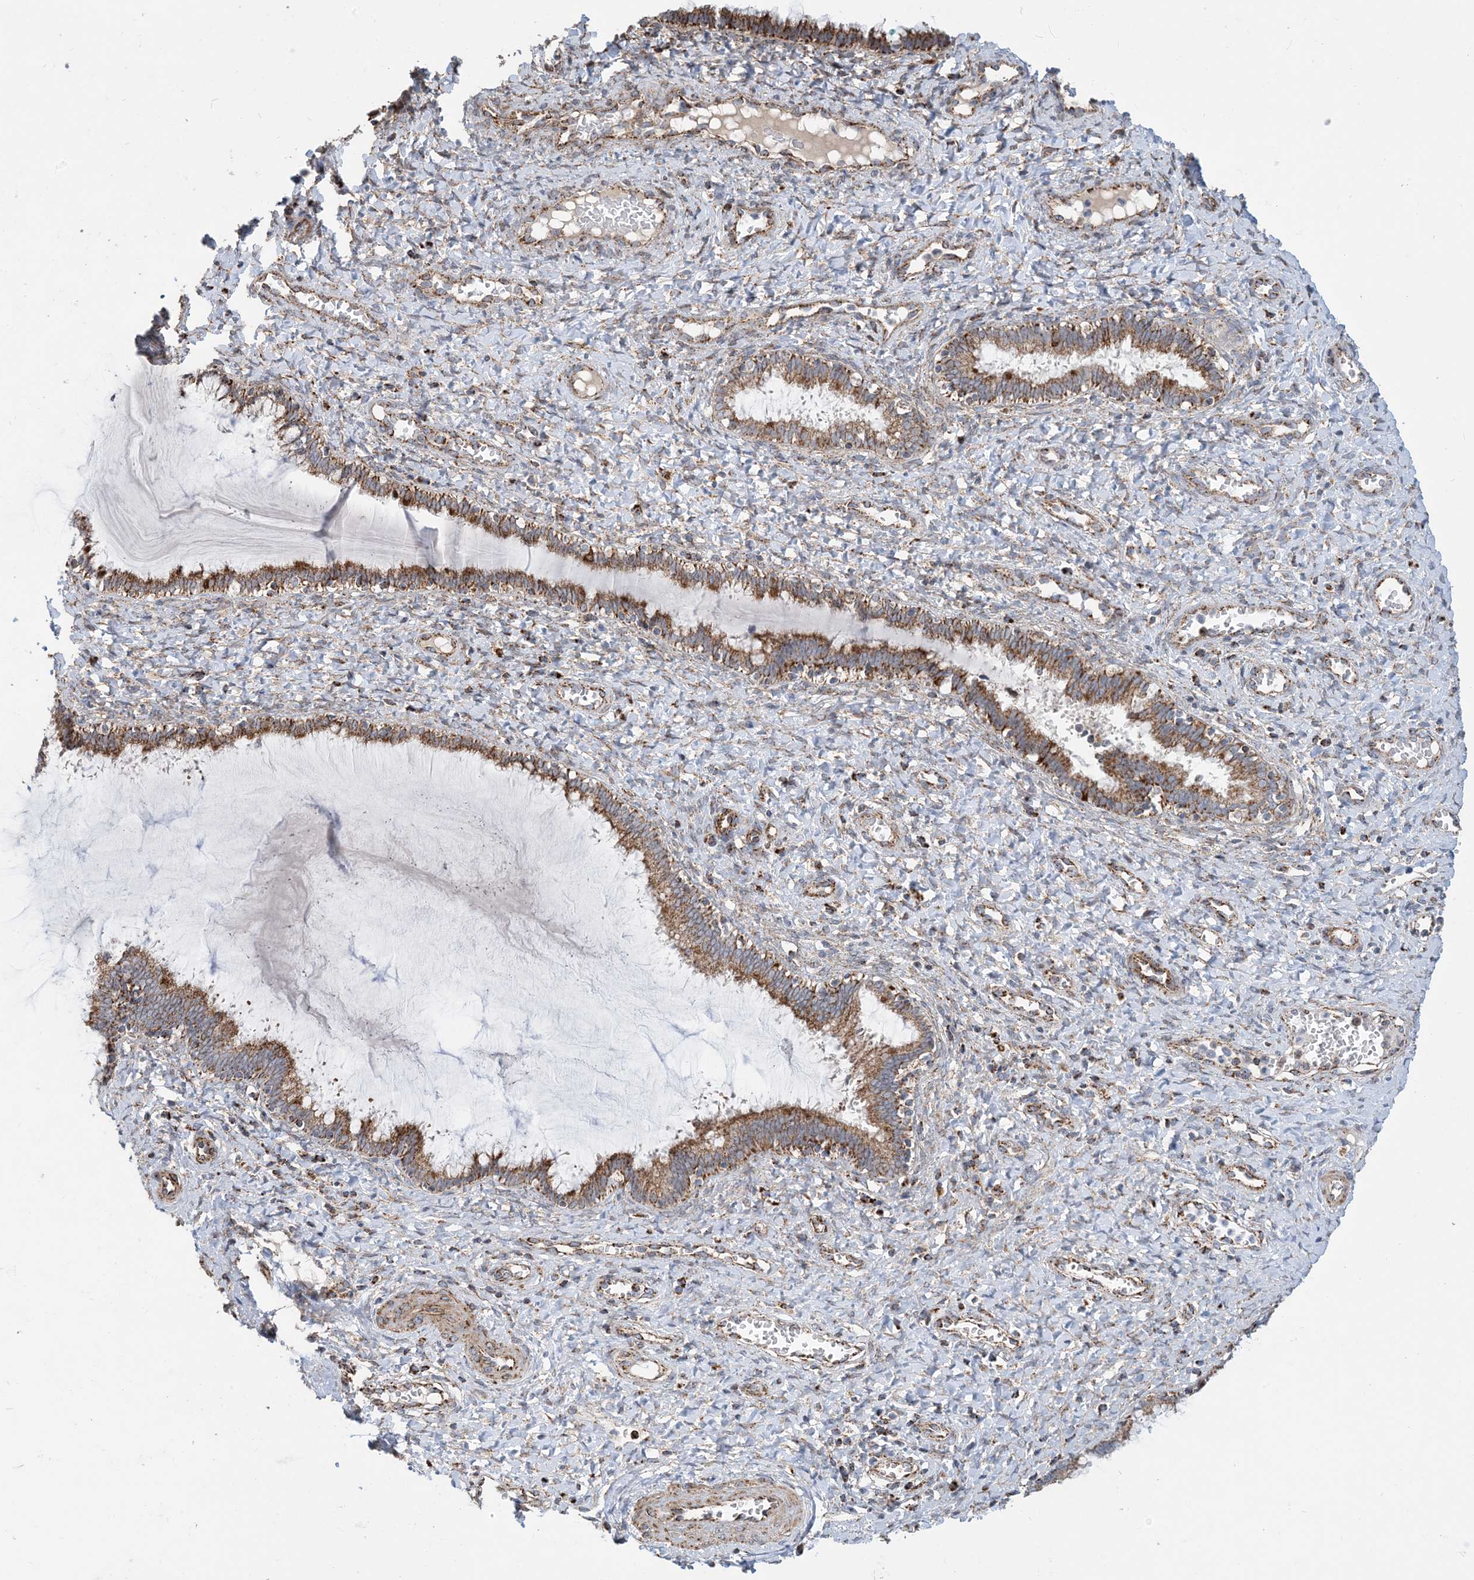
{"staining": {"intensity": "moderate", "quantity": ">75%", "location": "cytoplasmic/membranous"}, "tissue": "cervix", "cell_type": "Glandular cells", "image_type": "normal", "snomed": [{"axis": "morphology", "description": "Normal tissue, NOS"}, {"axis": "morphology", "description": "Adenocarcinoma, NOS"}, {"axis": "topography", "description": "Cervix"}], "caption": "Glandular cells demonstrate medium levels of moderate cytoplasmic/membranous staining in approximately >75% of cells in unremarkable cervix. (Stains: DAB (3,3'-diaminobenzidine) in brown, nuclei in blue, Microscopy: brightfield microscopy at high magnification).", "gene": "PCDHGA1", "patient": {"sex": "female", "age": 29}}